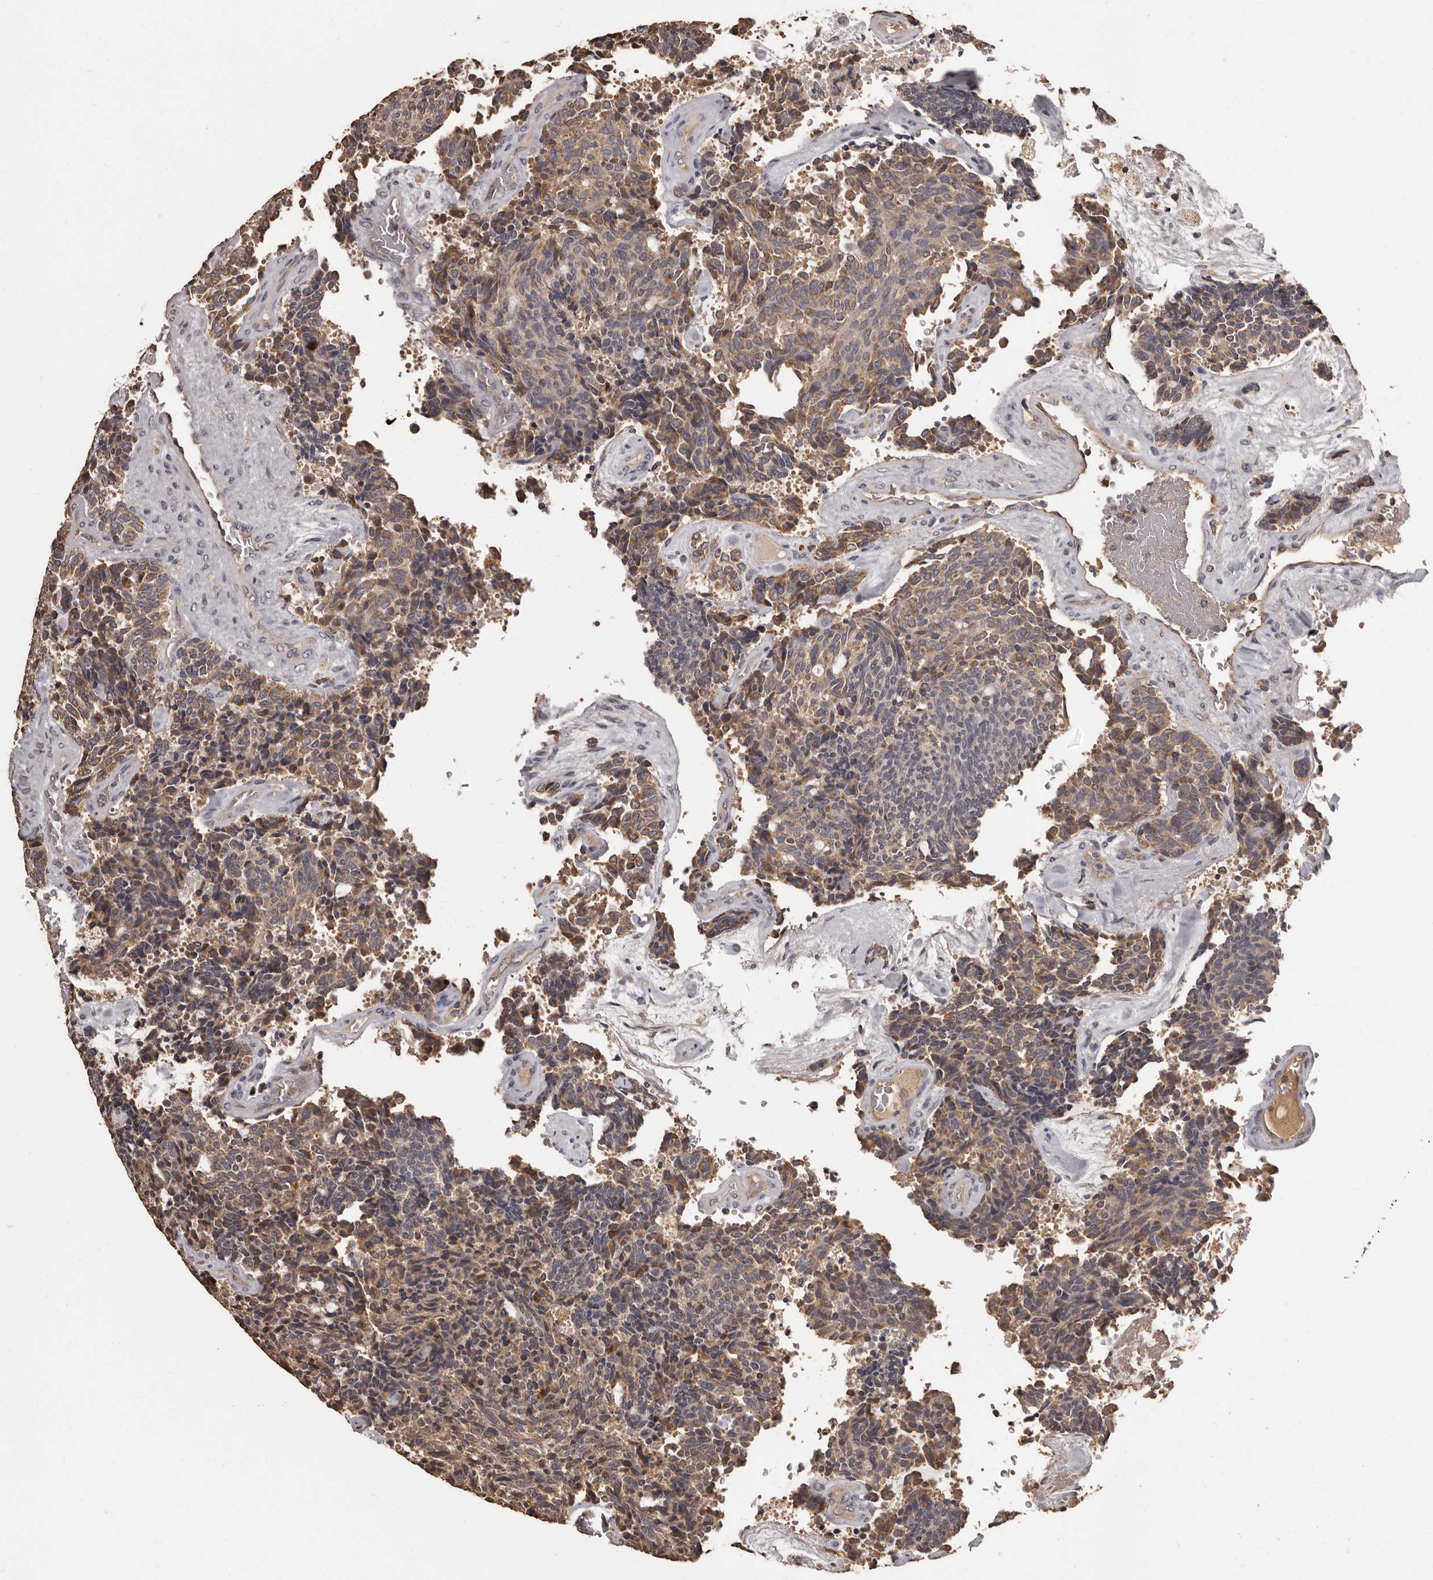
{"staining": {"intensity": "moderate", "quantity": ">75%", "location": "cytoplasmic/membranous"}, "tissue": "carcinoid", "cell_type": "Tumor cells", "image_type": "cancer", "snomed": [{"axis": "morphology", "description": "Carcinoid, malignant, NOS"}, {"axis": "topography", "description": "Pancreas"}], "caption": "Immunohistochemical staining of human carcinoid (malignant) reveals medium levels of moderate cytoplasmic/membranous positivity in approximately >75% of tumor cells. The staining is performed using DAB (3,3'-diaminobenzidine) brown chromogen to label protein expression. The nuclei are counter-stained blue using hematoxylin.", "gene": "MGAT5", "patient": {"sex": "female", "age": 54}}